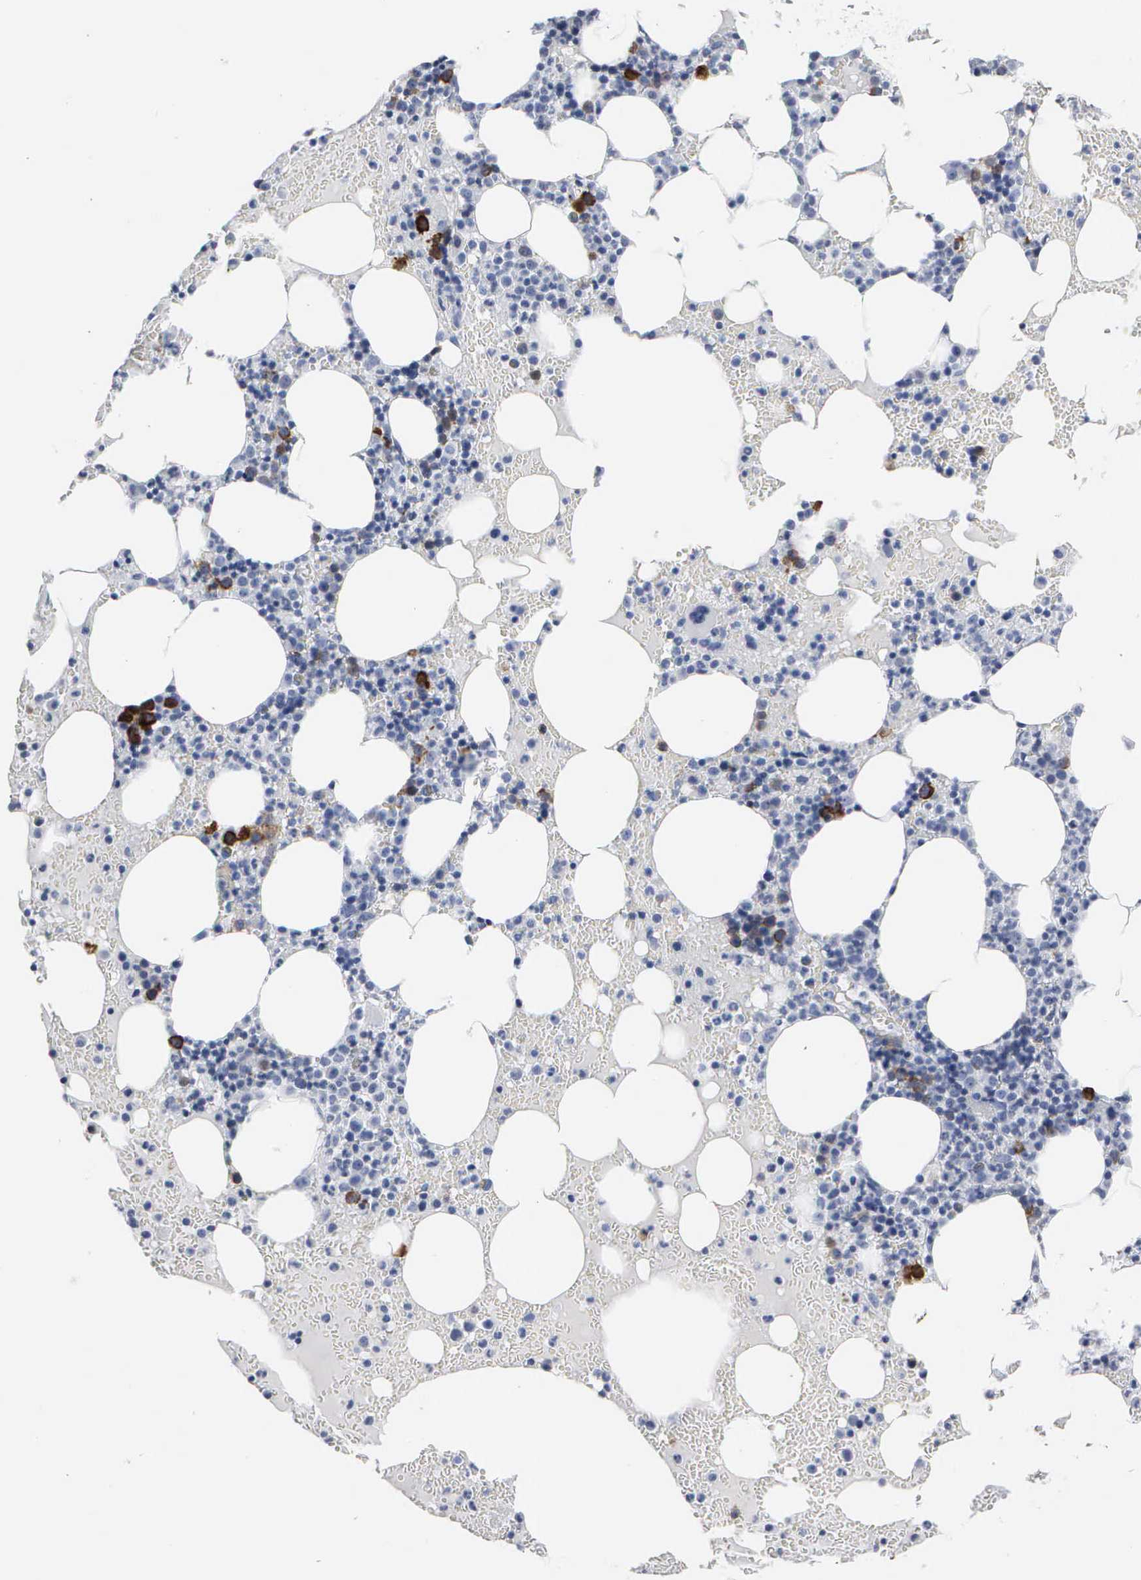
{"staining": {"intensity": "moderate", "quantity": "<25%", "location": "cytoplasmic/membranous"}, "tissue": "bone marrow", "cell_type": "Hematopoietic cells", "image_type": "normal", "snomed": [{"axis": "morphology", "description": "Normal tissue, NOS"}, {"axis": "topography", "description": "Bone marrow"}], "caption": "Protein expression analysis of unremarkable bone marrow exhibits moderate cytoplasmic/membranous staining in about <25% of hematopoietic cells.", "gene": "CCNB1", "patient": {"sex": "female", "age": 72}}